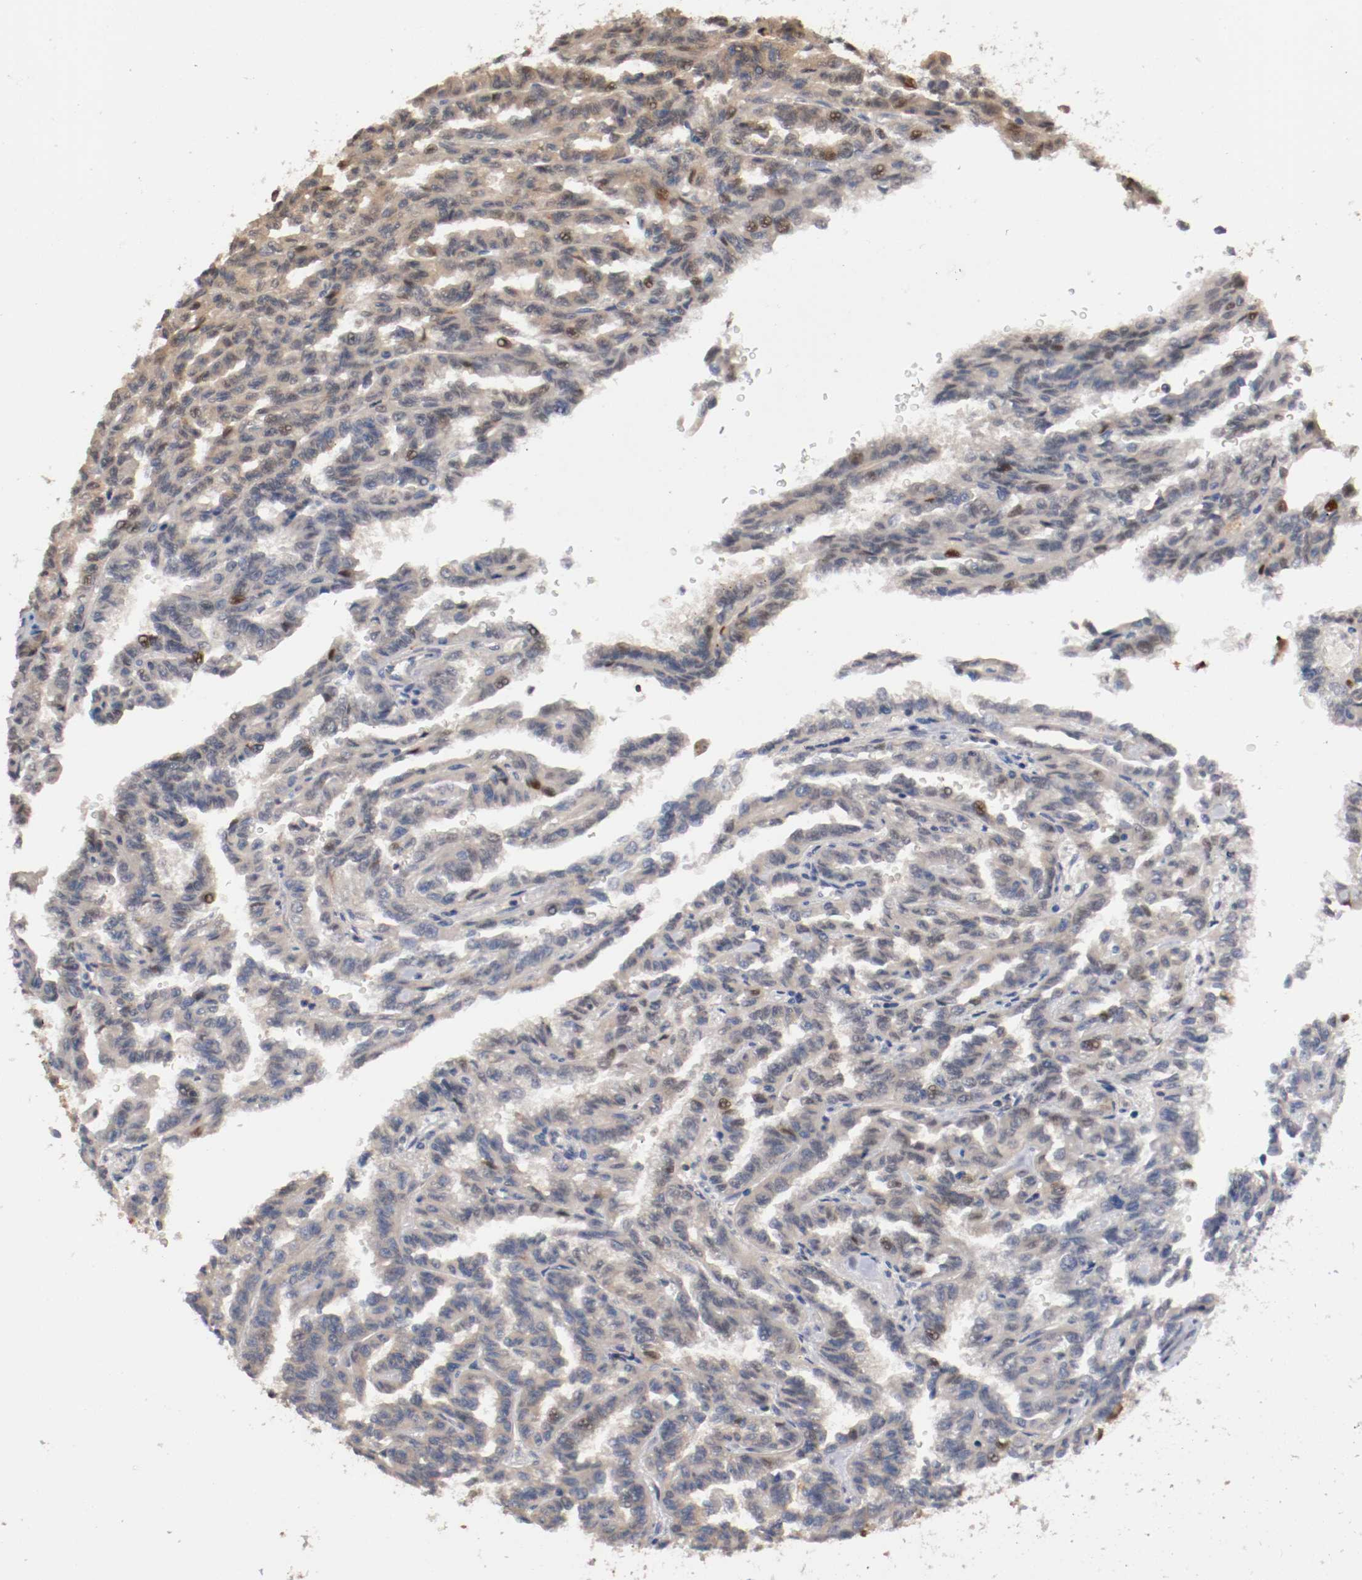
{"staining": {"intensity": "weak", "quantity": "<25%", "location": "cytoplasmic/membranous"}, "tissue": "renal cancer", "cell_type": "Tumor cells", "image_type": "cancer", "snomed": [{"axis": "morphology", "description": "Inflammation, NOS"}, {"axis": "morphology", "description": "Adenocarcinoma, NOS"}, {"axis": "topography", "description": "Kidney"}], "caption": "Immunohistochemical staining of renal adenocarcinoma reveals no significant staining in tumor cells.", "gene": "RBM23", "patient": {"sex": "male", "age": 68}}